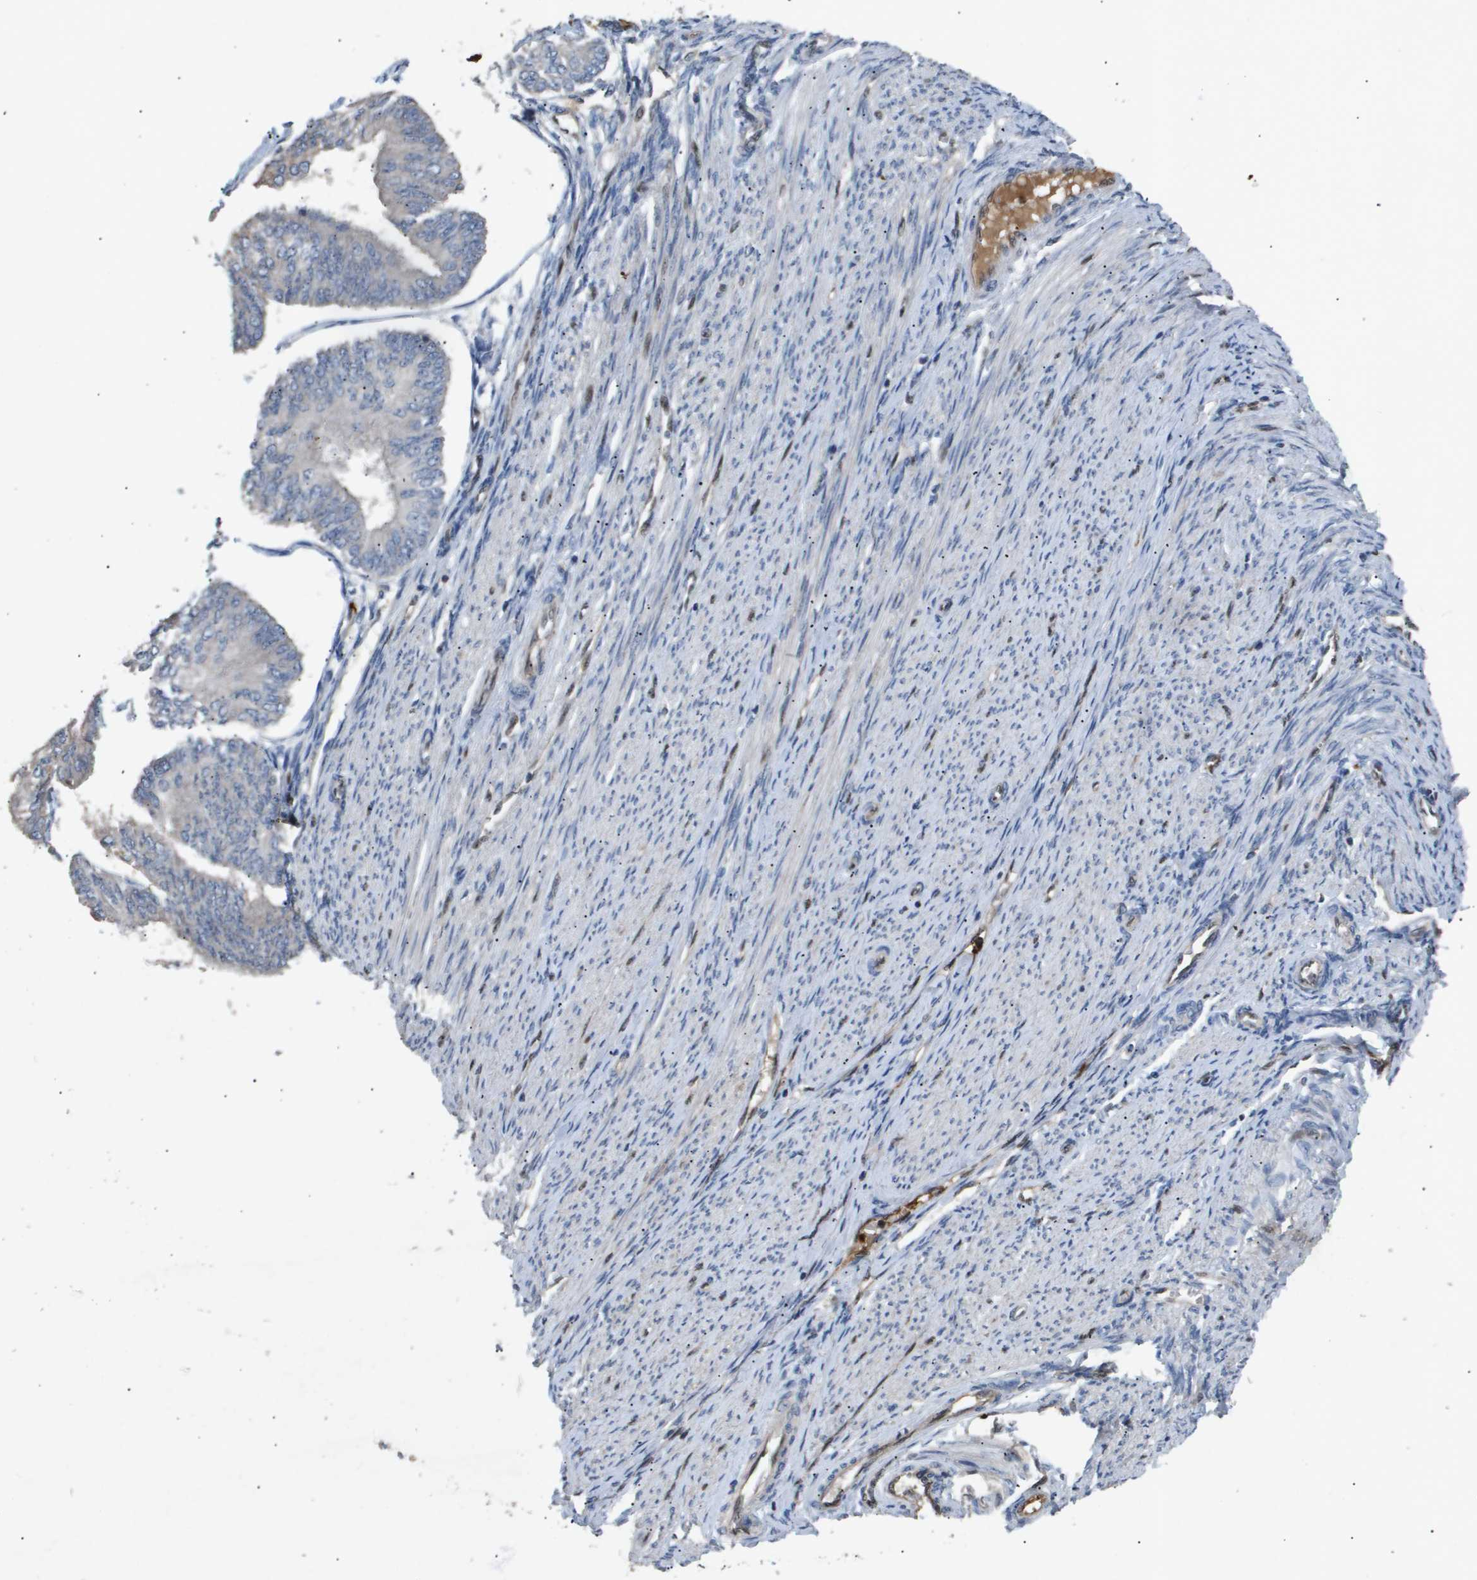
{"staining": {"intensity": "negative", "quantity": "none", "location": "none"}, "tissue": "endometrial cancer", "cell_type": "Tumor cells", "image_type": "cancer", "snomed": [{"axis": "morphology", "description": "Adenocarcinoma, NOS"}, {"axis": "topography", "description": "Endometrium"}], "caption": "IHC histopathology image of neoplastic tissue: endometrial cancer (adenocarcinoma) stained with DAB demonstrates no significant protein staining in tumor cells.", "gene": "ERG", "patient": {"sex": "female", "age": 58}}